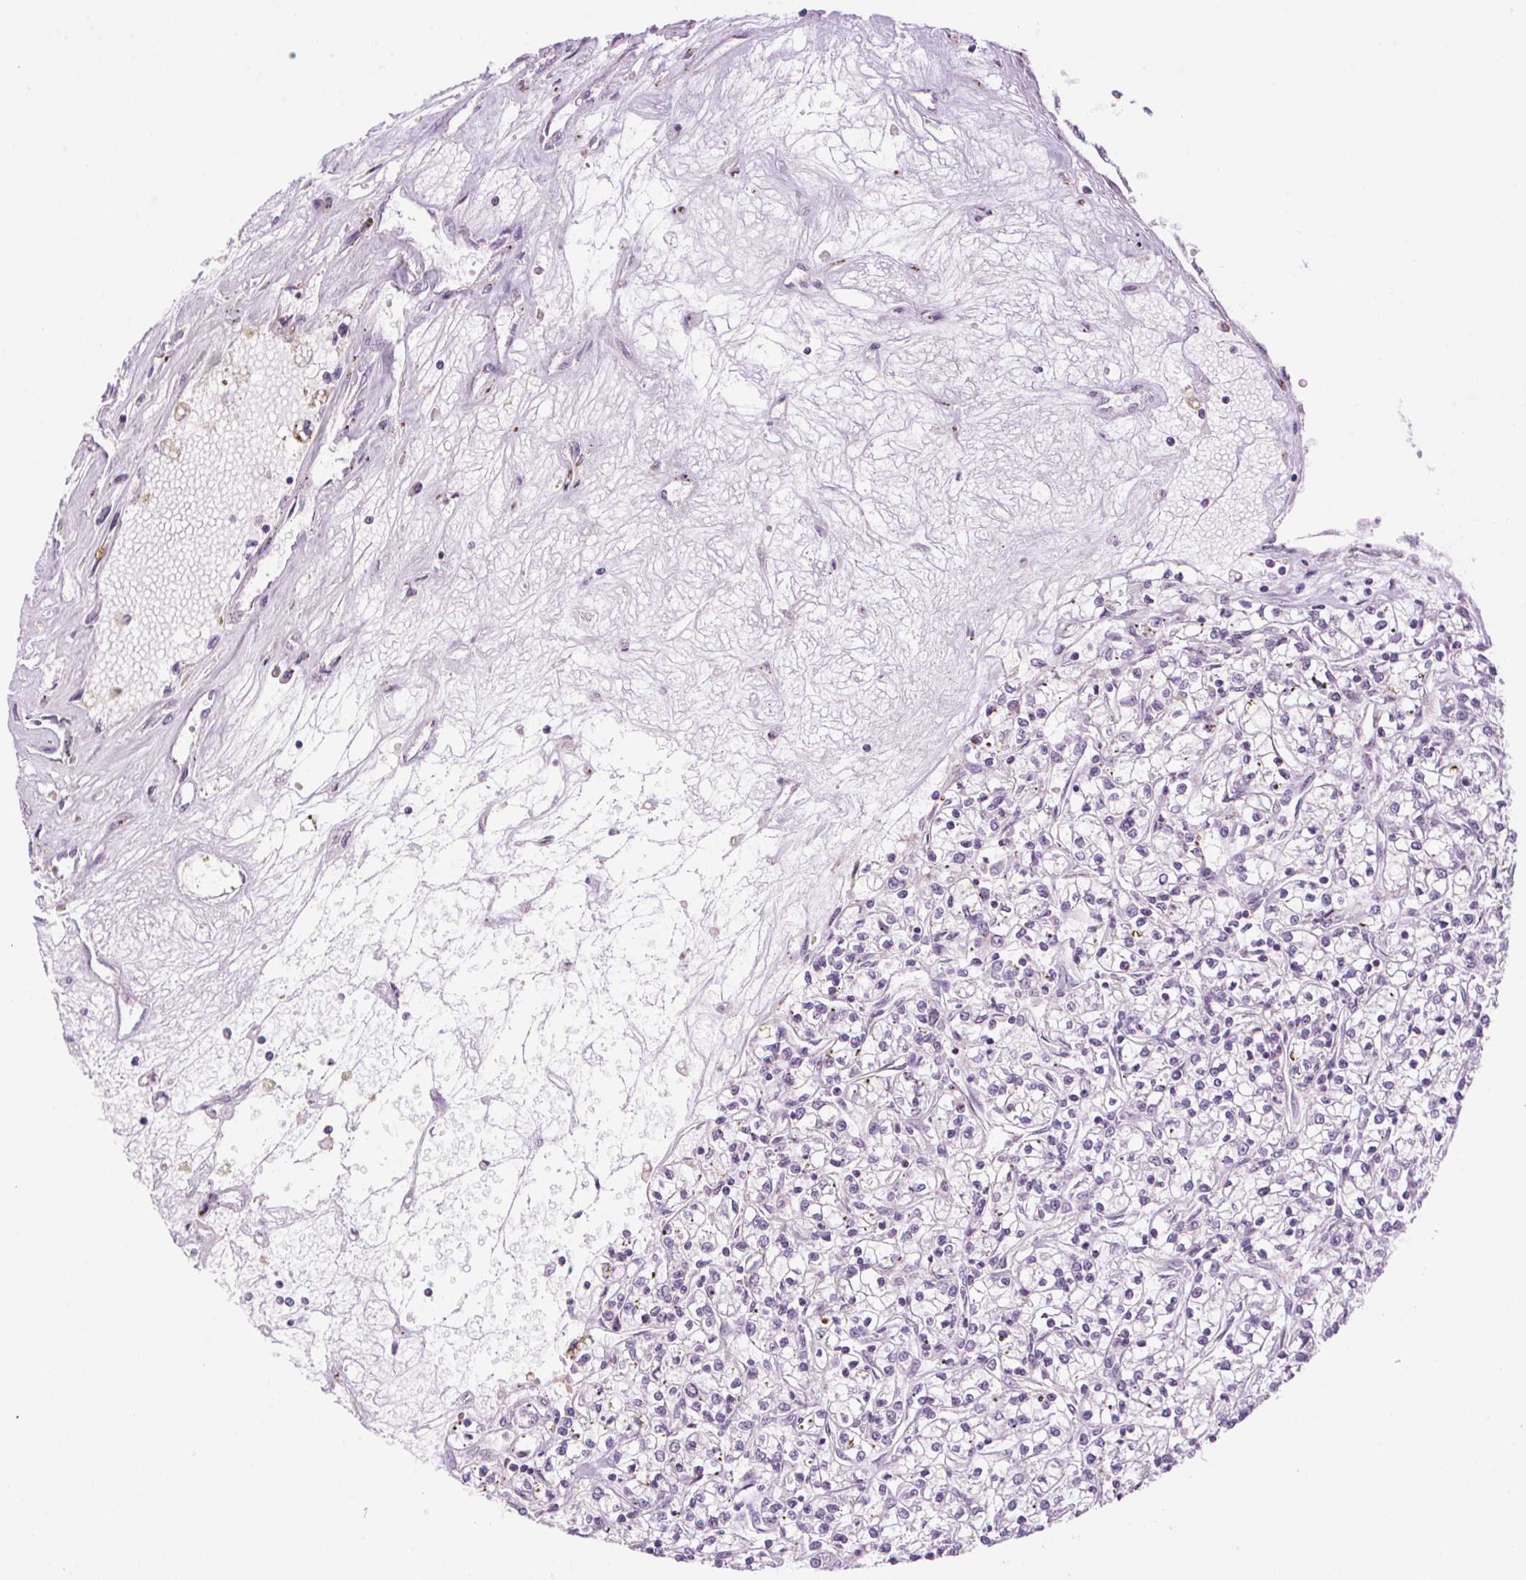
{"staining": {"intensity": "negative", "quantity": "none", "location": "none"}, "tissue": "renal cancer", "cell_type": "Tumor cells", "image_type": "cancer", "snomed": [{"axis": "morphology", "description": "Adenocarcinoma, NOS"}, {"axis": "topography", "description": "Kidney"}], "caption": "A histopathology image of human adenocarcinoma (renal) is negative for staining in tumor cells. (Stains: DAB immunohistochemistry (IHC) with hematoxylin counter stain, Microscopy: brightfield microscopy at high magnification).", "gene": "SMIM13", "patient": {"sex": "female", "age": 59}}